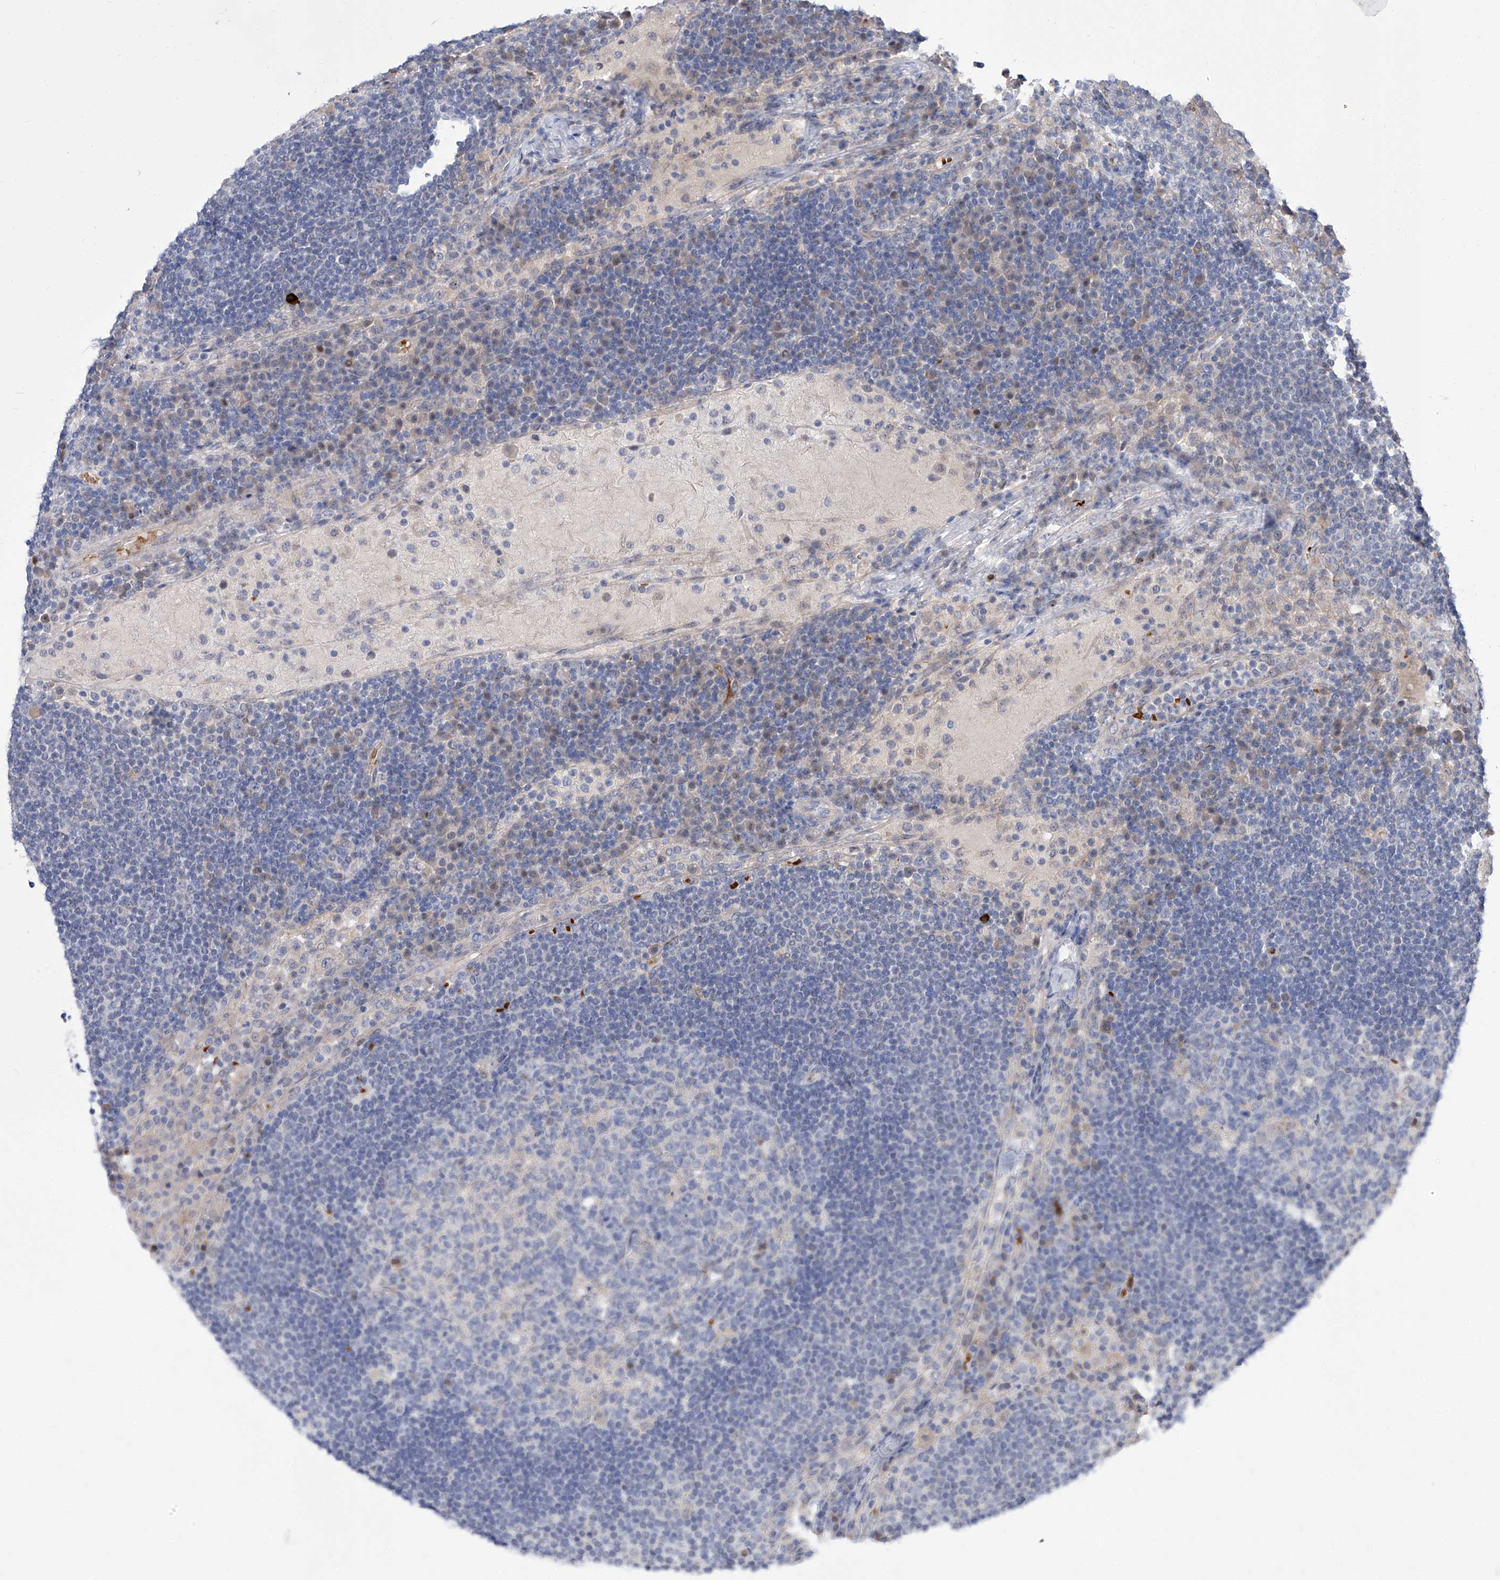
{"staining": {"intensity": "negative", "quantity": "none", "location": "none"}, "tissue": "lymph node", "cell_type": "Germinal center cells", "image_type": "normal", "snomed": [{"axis": "morphology", "description": "Normal tissue, NOS"}, {"axis": "topography", "description": "Lymph node"}], "caption": "Immunohistochemistry (IHC) of benign lymph node exhibits no expression in germinal center cells.", "gene": "PARD3", "patient": {"sex": "female", "age": 53}}